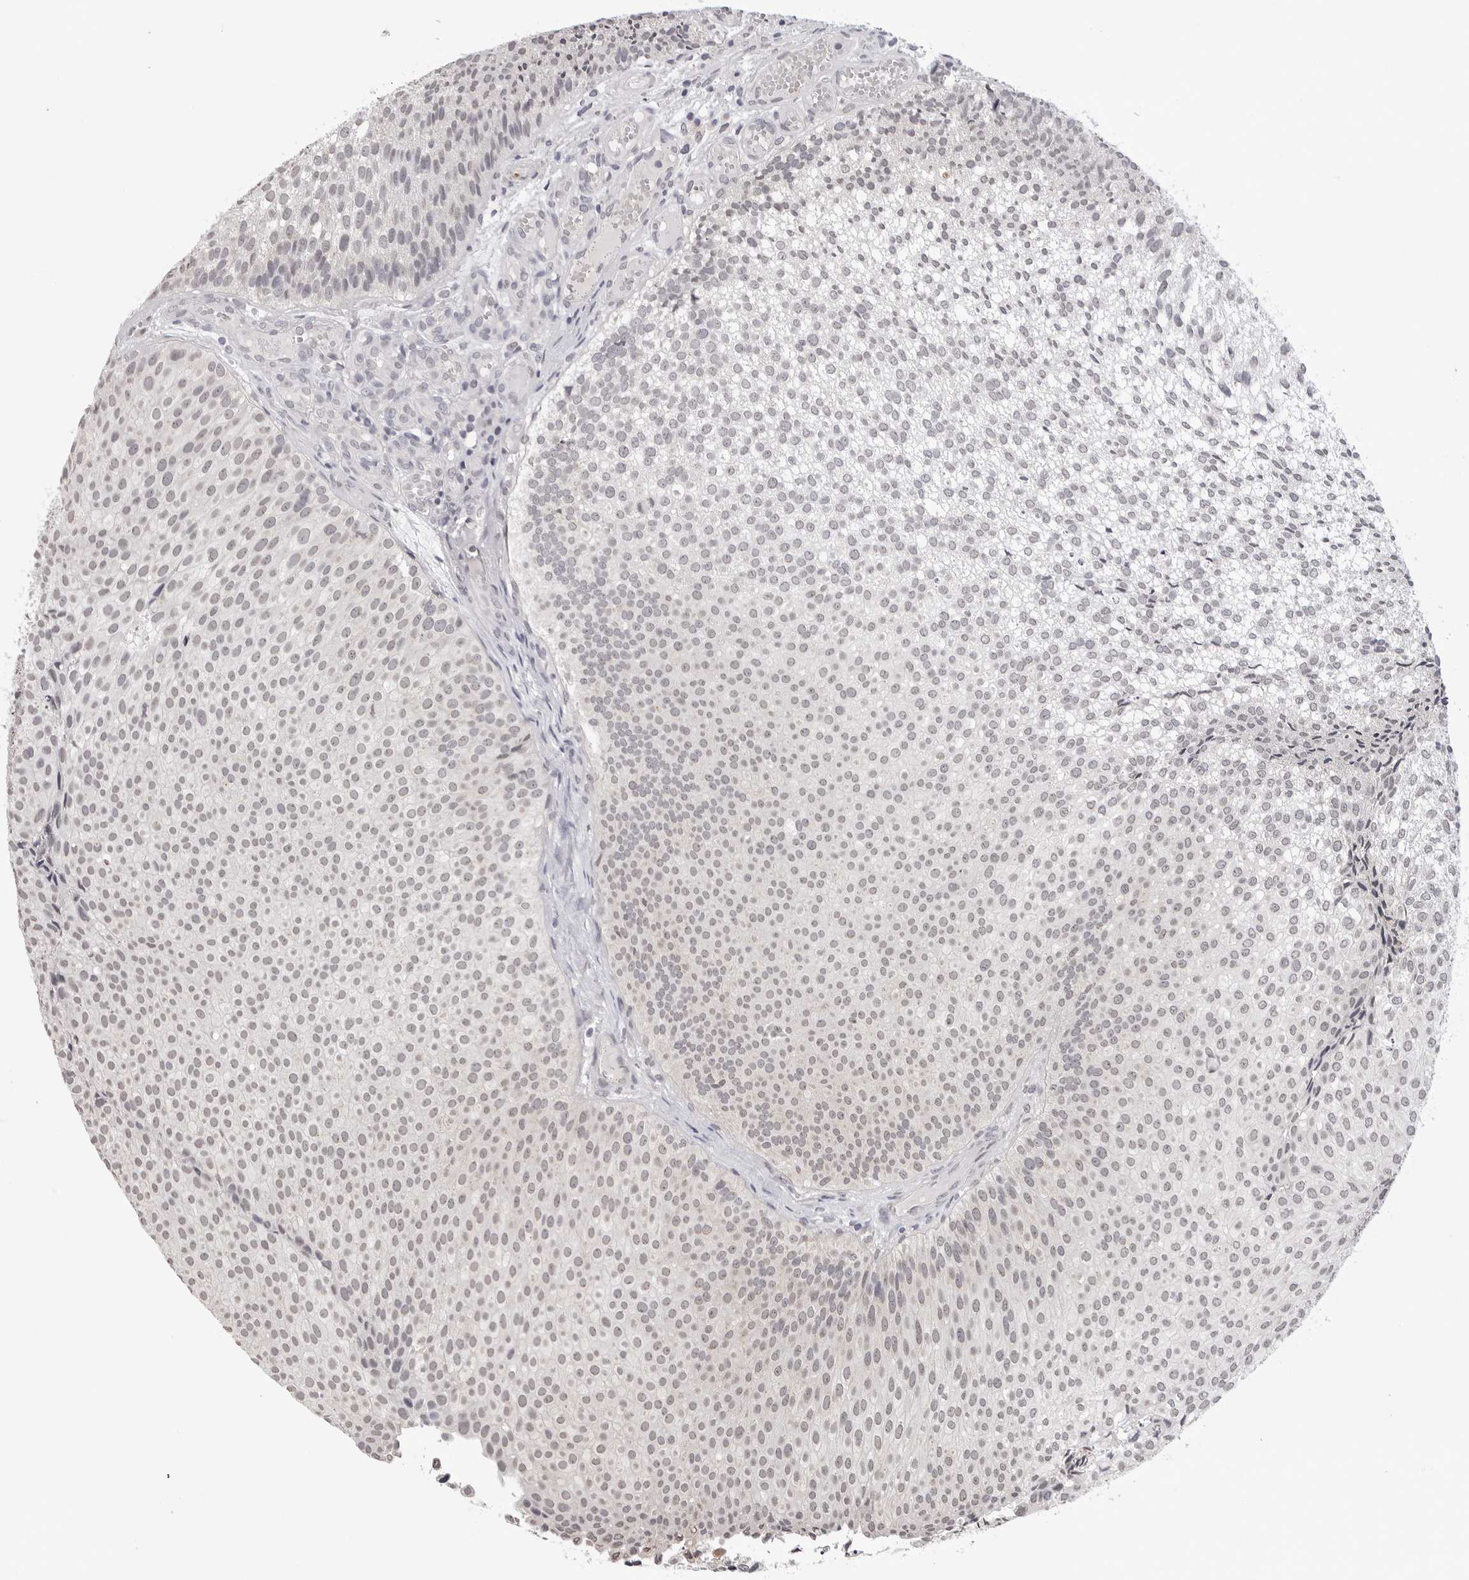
{"staining": {"intensity": "negative", "quantity": "none", "location": "none"}, "tissue": "urothelial cancer", "cell_type": "Tumor cells", "image_type": "cancer", "snomed": [{"axis": "morphology", "description": "Urothelial carcinoma, Low grade"}, {"axis": "topography", "description": "Urinary bladder"}], "caption": "This is a histopathology image of immunohistochemistry (IHC) staining of urothelial carcinoma (low-grade), which shows no positivity in tumor cells. The staining is performed using DAB (3,3'-diaminobenzidine) brown chromogen with nuclei counter-stained in using hematoxylin.", "gene": "CDK20", "patient": {"sex": "male", "age": 86}}